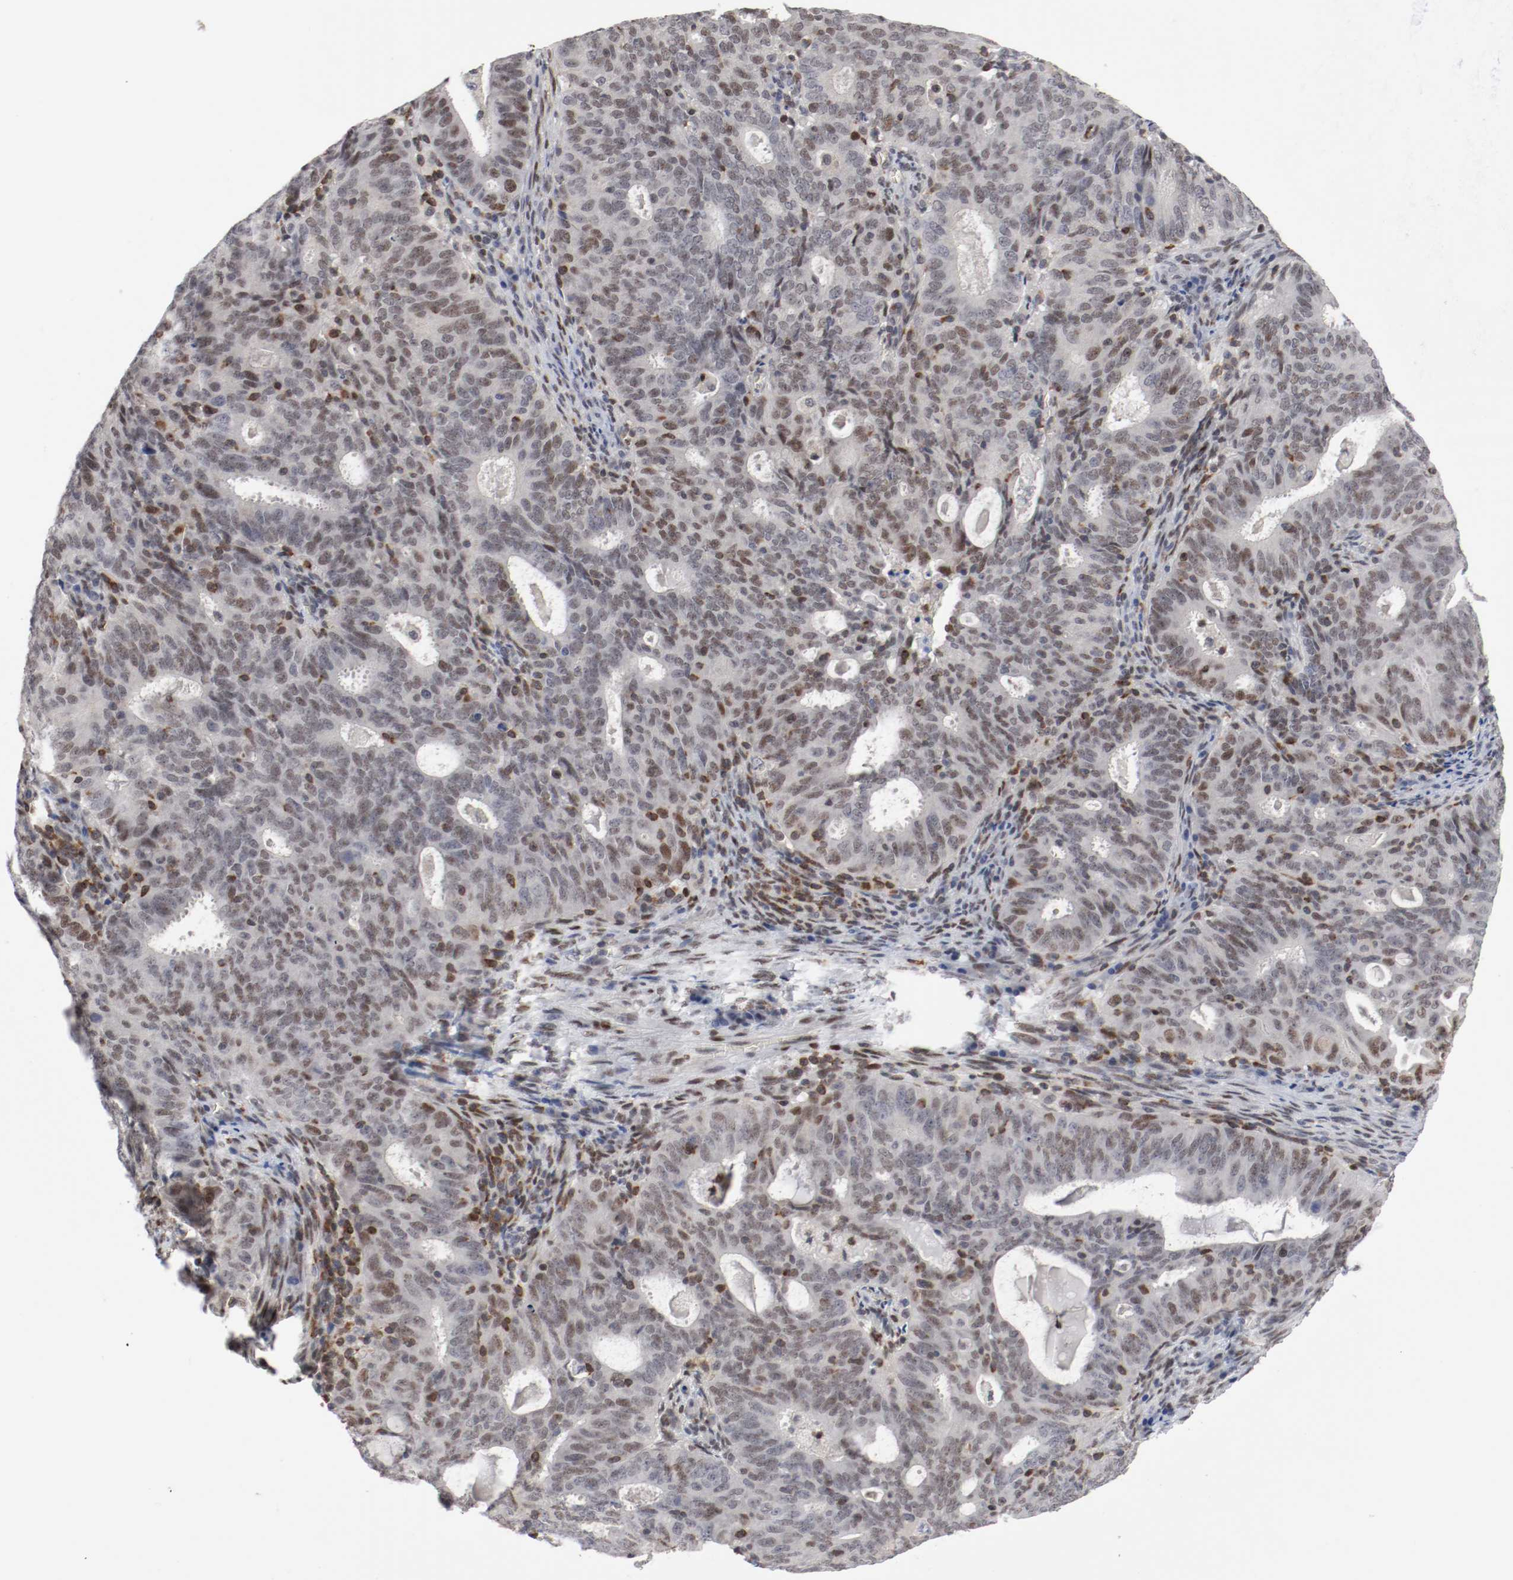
{"staining": {"intensity": "weak", "quantity": "25%-75%", "location": "nuclear"}, "tissue": "cervical cancer", "cell_type": "Tumor cells", "image_type": "cancer", "snomed": [{"axis": "morphology", "description": "Adenocarcinoma, NOS"}, {"axis": "topography", "description": "Cervix"}], "caption": "Immunohistochemical staining of cervical cancer reveals low levels of weak nuclear staining in approximately 25%-75% of tumor cells. (DAB = brown stain, brightfield microscopy at high magnification).", "gene": "JUND", "patient": {"sex": "female", "age": 44}}